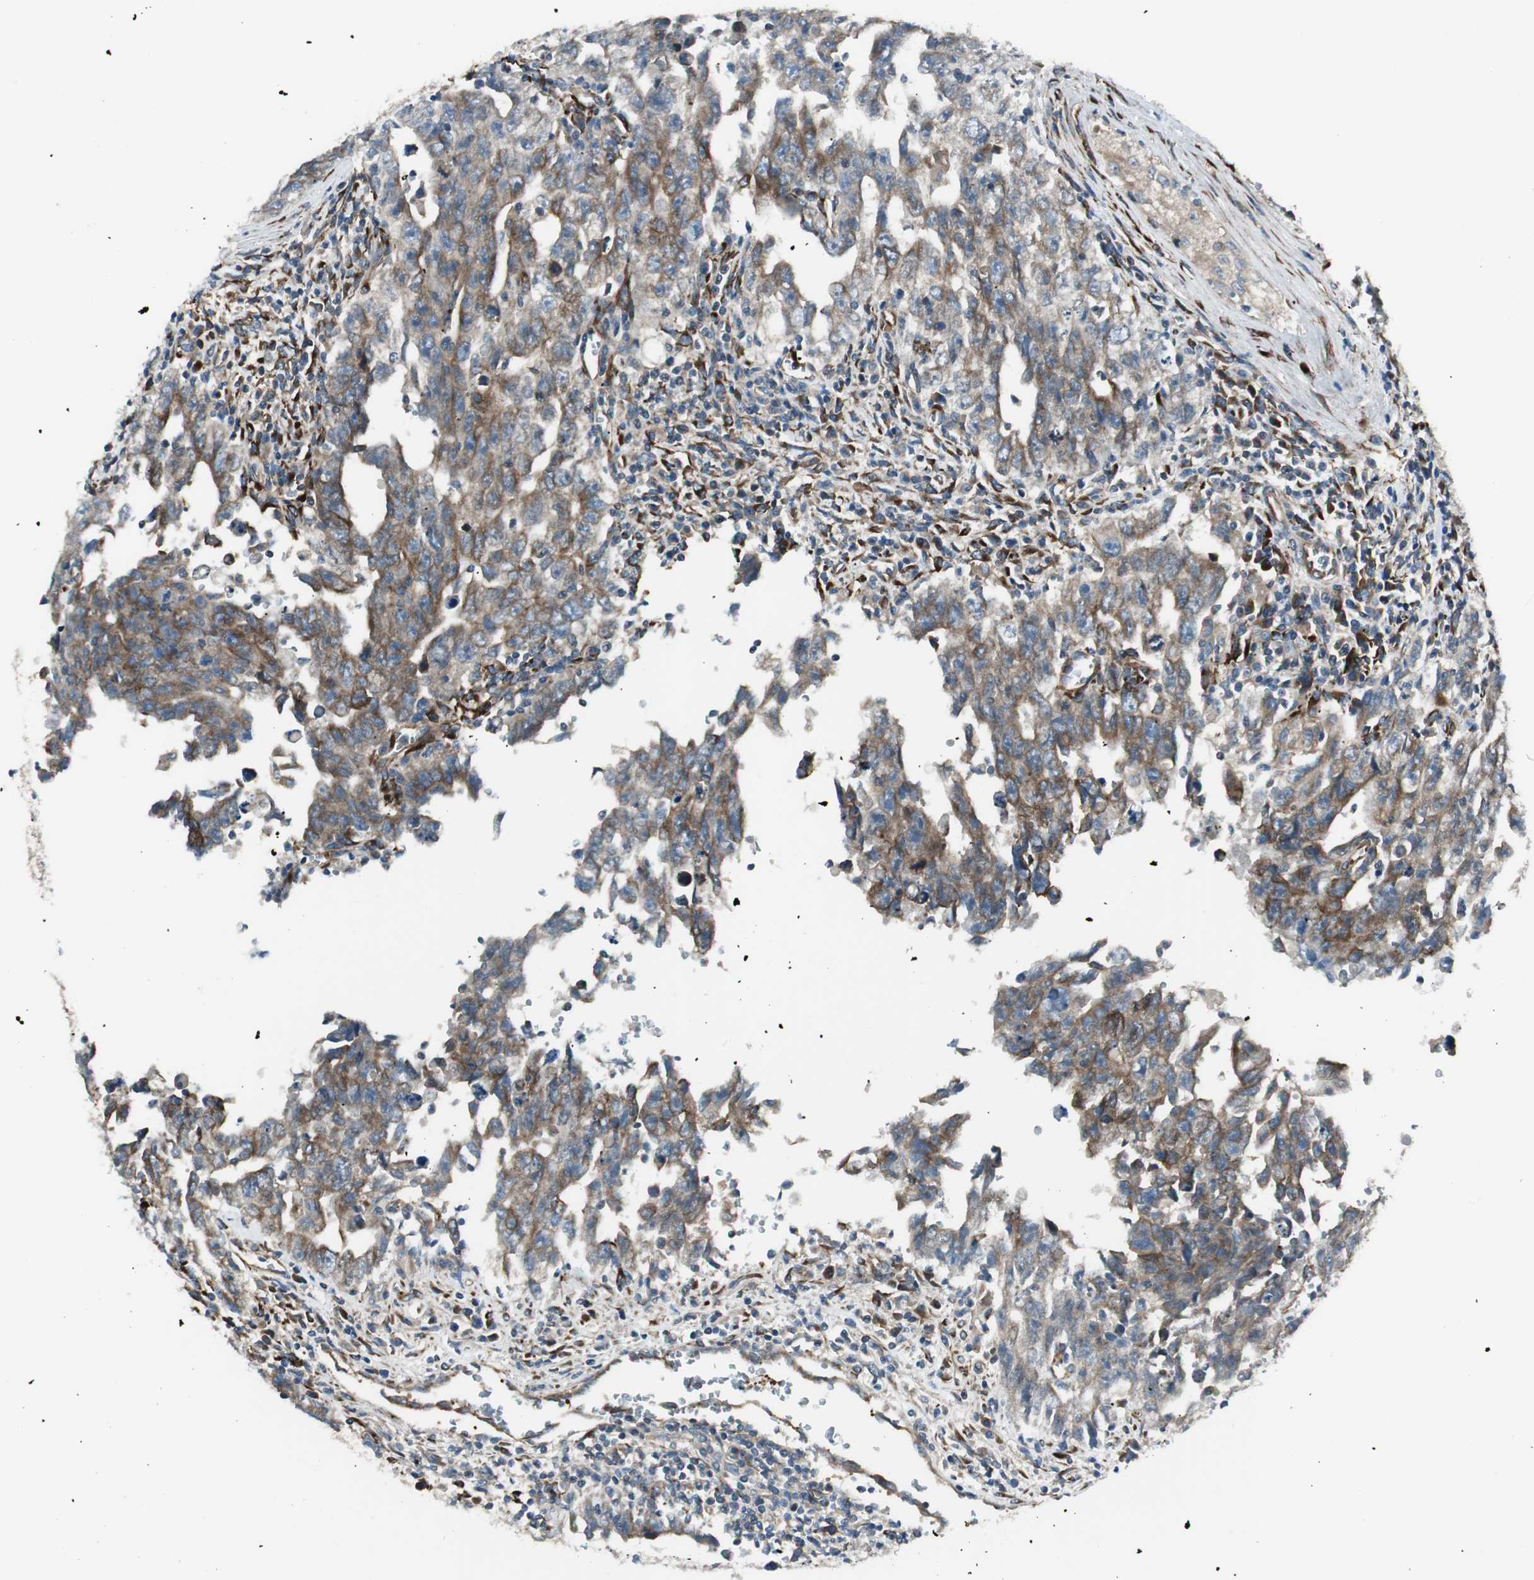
{"staining": {"intensity": "moderate", "quantity": ">75%", "location": "cytoplasmic/membranous"}, "tissue": "testis cancer", "cell_type": "Tumor cells", "image_type": "cancer", "snomed": [{"axis": "morphology", "description": "Carcinoma, Embryonal, NOS"}, {"axis": "topography", "description": "Testis"}], "caption": "Immunohistochemical staining of testis cancer shows moderate cytoplasmic/membranous protein positivity in about >75% of tumor cells.", "gene": "PRKG1", "patient": {"sex": "male", "age": 28}}